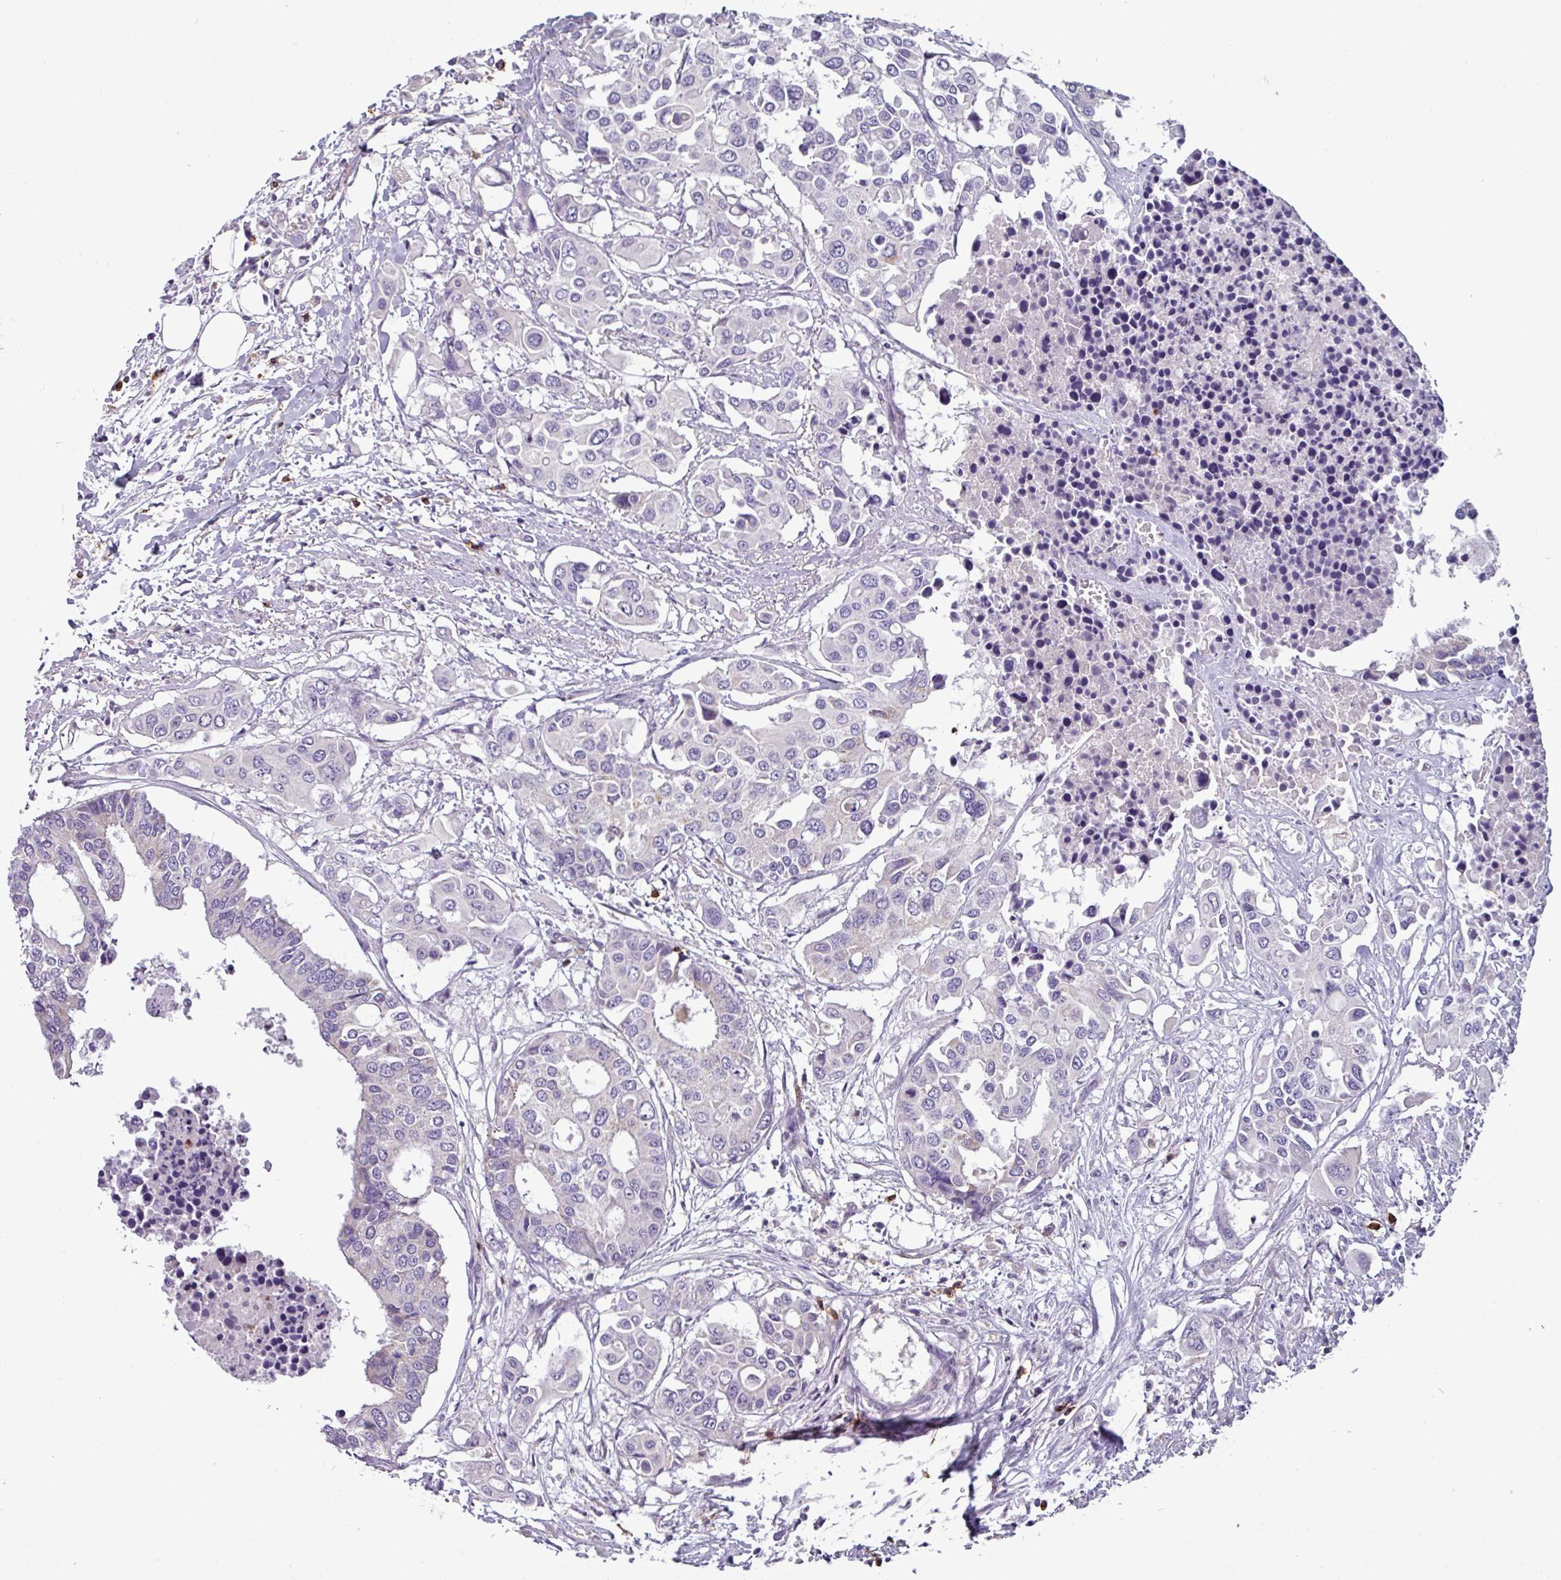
{"staining": {"intensity": "negative", "quantity": "none", "location": "none"}, "tissue": "colorectal cancer", "cell_type": "Tumor cells", "image_type": "cancer", "snomed": [{"axis": "morphology", "description": "Adenocarcinoma, NOS"}, {"axis": "topography", "description": "Colon"}], "caption": "Image shows no significant protein positivity in tumor cells of colorectal cancer.", "gene": "CD8A", "patient": {"sex": "male", "age": 77}}